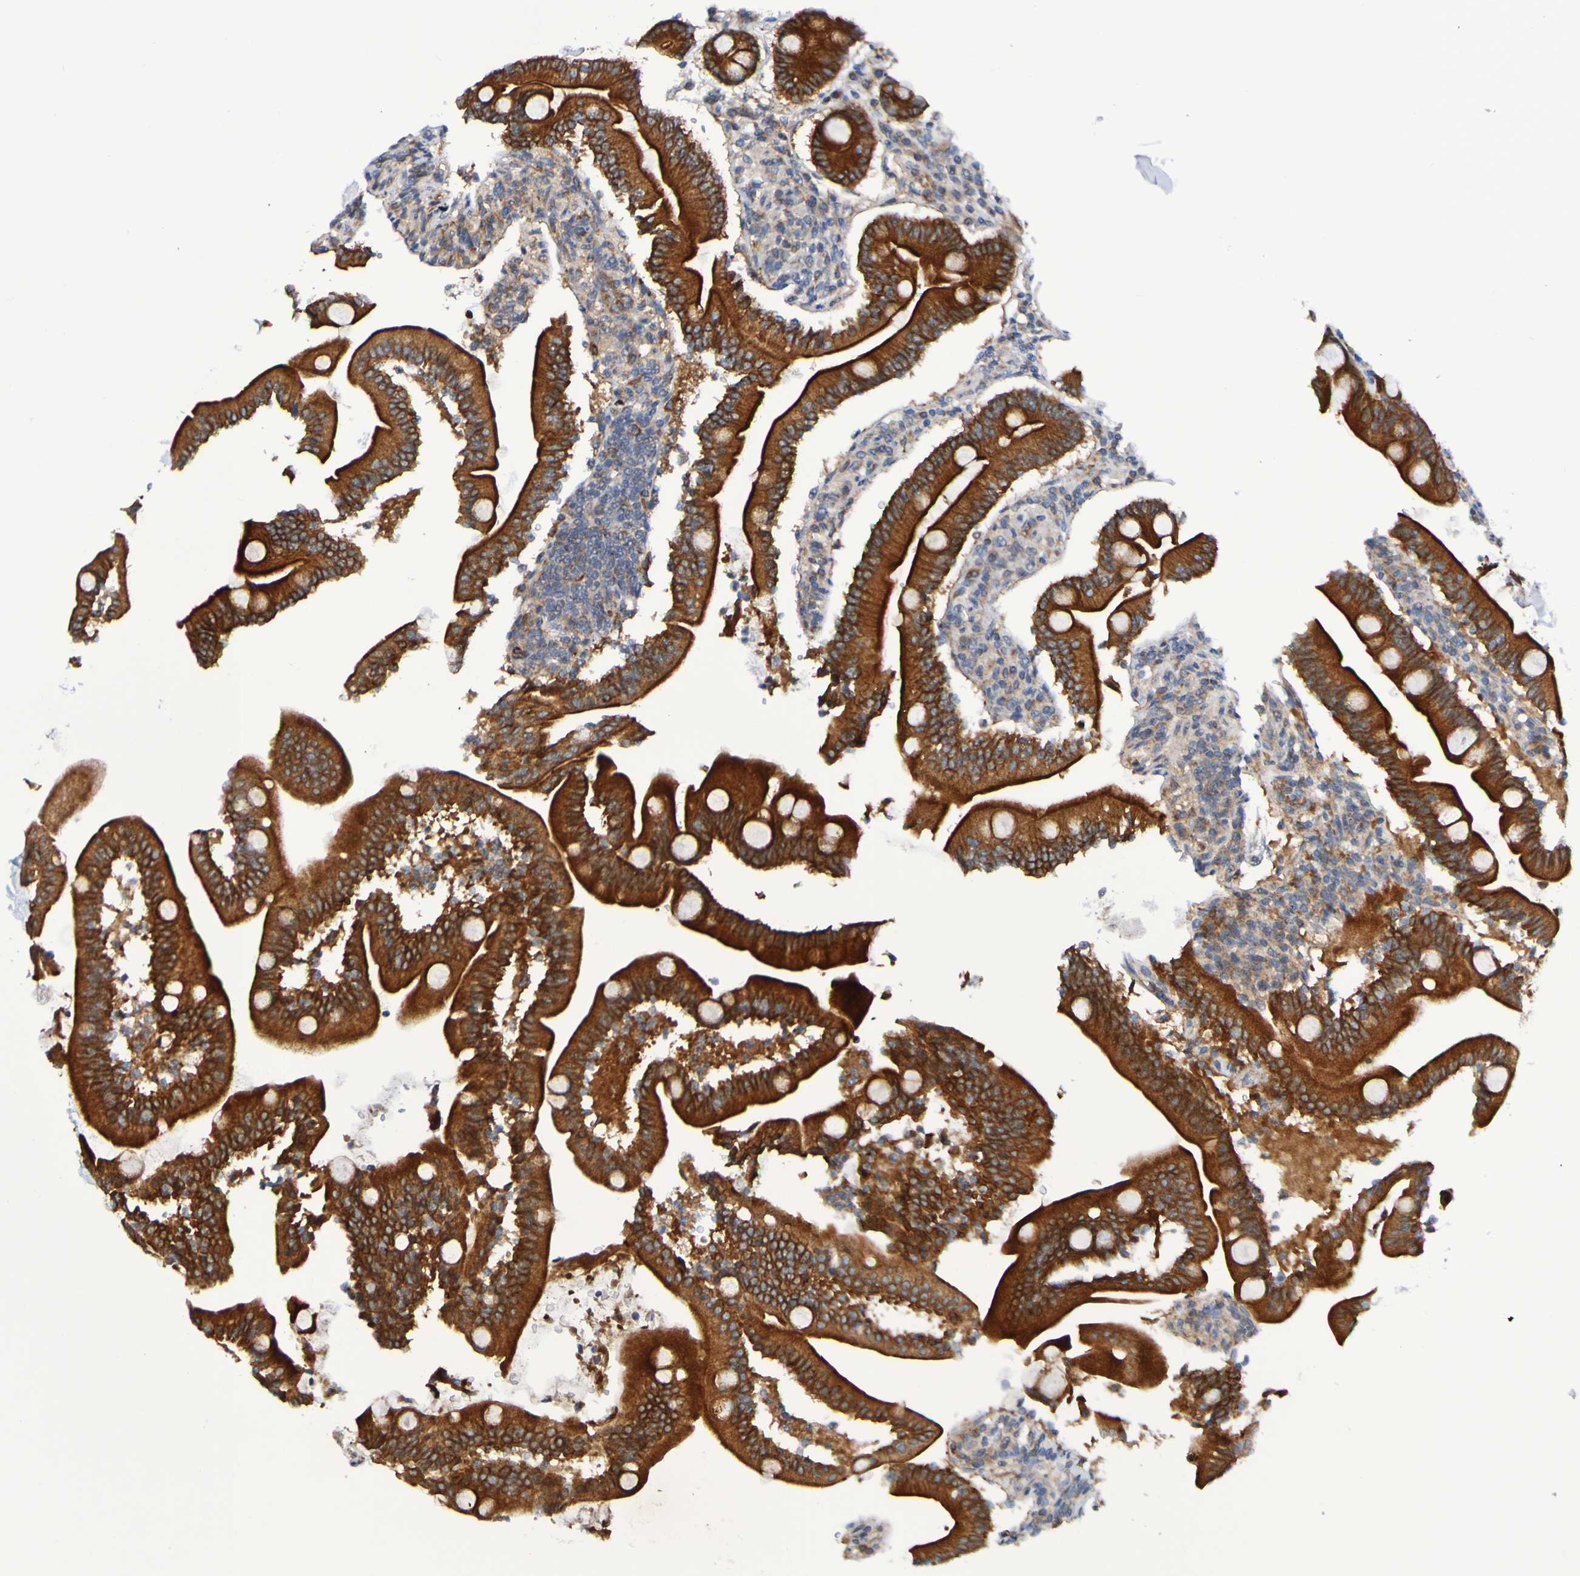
{"staining": {"intensity": "strong", "quantity": ">75%", "location": "cytoplasmic/membranous"}, "tissue": "duodenum", "cell_type": "Glandular cells", "image_type": "normal", "snomed": [{"axis": "morphology", "description": "Normal tissue, NOS"}, {"axis": "topography", "description": "Duodenum"}], "caption": "An IHC photomicrograph of normal tissue is shown. Protein staining in brown labels strong cytoplasmic/membranous positivity in duodenum within glandular cells. The protein is stained brown, and the nuclei are stained in blue (DAB (3,3'-diaminobenzidine) IHC with brightfield microscopy, high magnification).", "gene": "GJB1", "patient": {"sex": "male", "age": 54}}